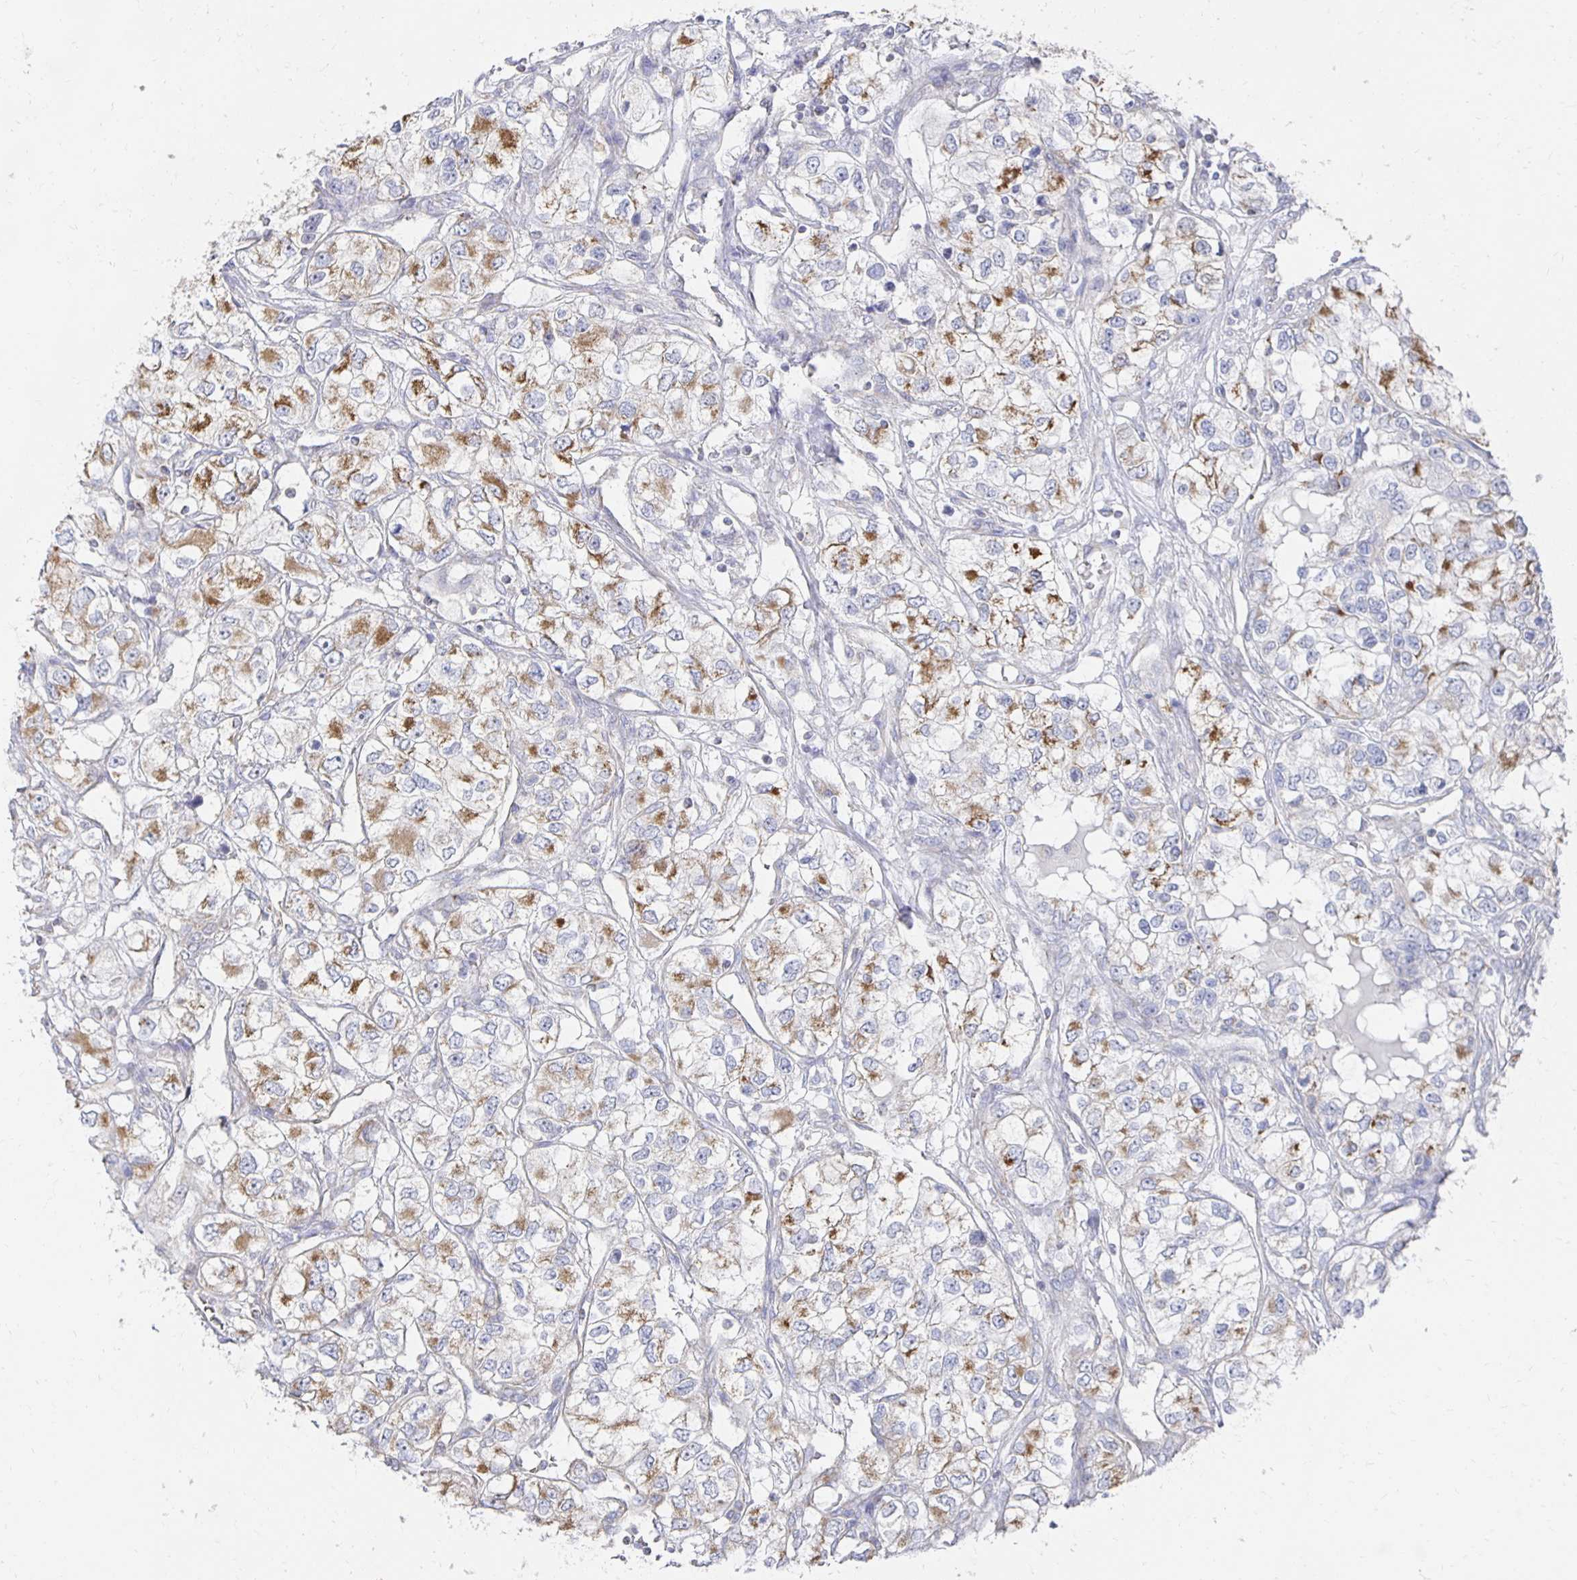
{"staining": {"intensity": "moderate", "quantity": "25%-75%", "location": "cytoplasmic/membranous"}, "tissue": "renal cancer", "cell_type": "Tumor cells", "image_type": "cancer", "snomed": [{"axis": "morphology", "description": "Adenocarcinoma, NOS"}, {"axis": "topography", "description": "Kidney"}], "caption": "Tumor cells demonstrate moderate cytoplasmic/membranous expression in about 25%-75% of cells in adenocarcinoma (renal).", "gene": "NKX2-8", "patient": {"sex": "female", "age": 59}}